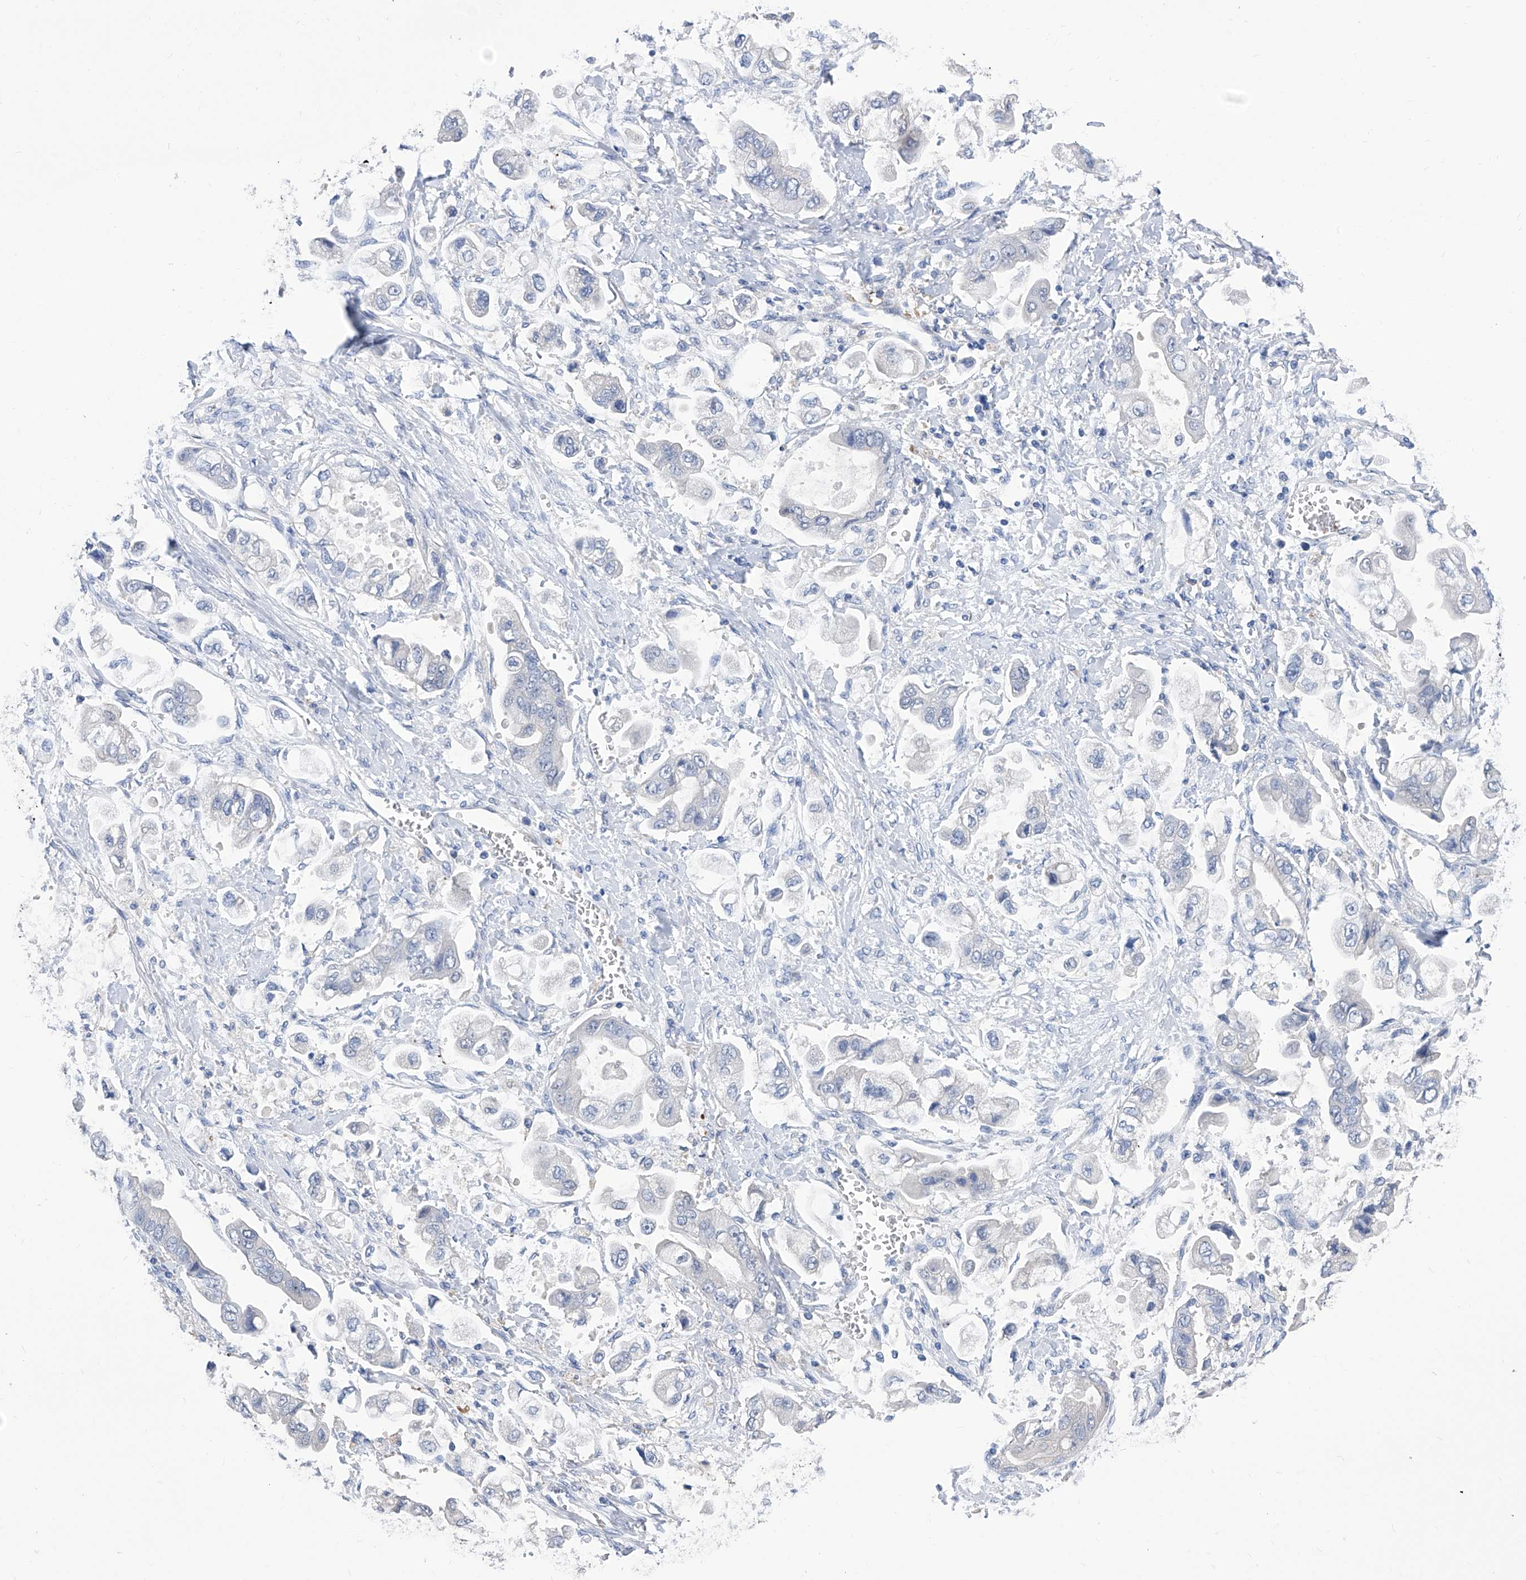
{"staining": {"intensity": "negative", "quantity": "none", "location": "none"}, "tissue": "stomach cancer", "cell_type": "Tumor cells", "image_type": "cancer", "snomed": [{"axis": "morphology", "description": "Adenocarcinoma, NOS"}, {"axis": "topography", "description": "Stomach"}], "caption": "The photomicrograph reveals no significant staining in tumor cells of stomach adenocarcinoma.", "gene": "IMPA2", "patient": {"sex": "male", "age": 62}}